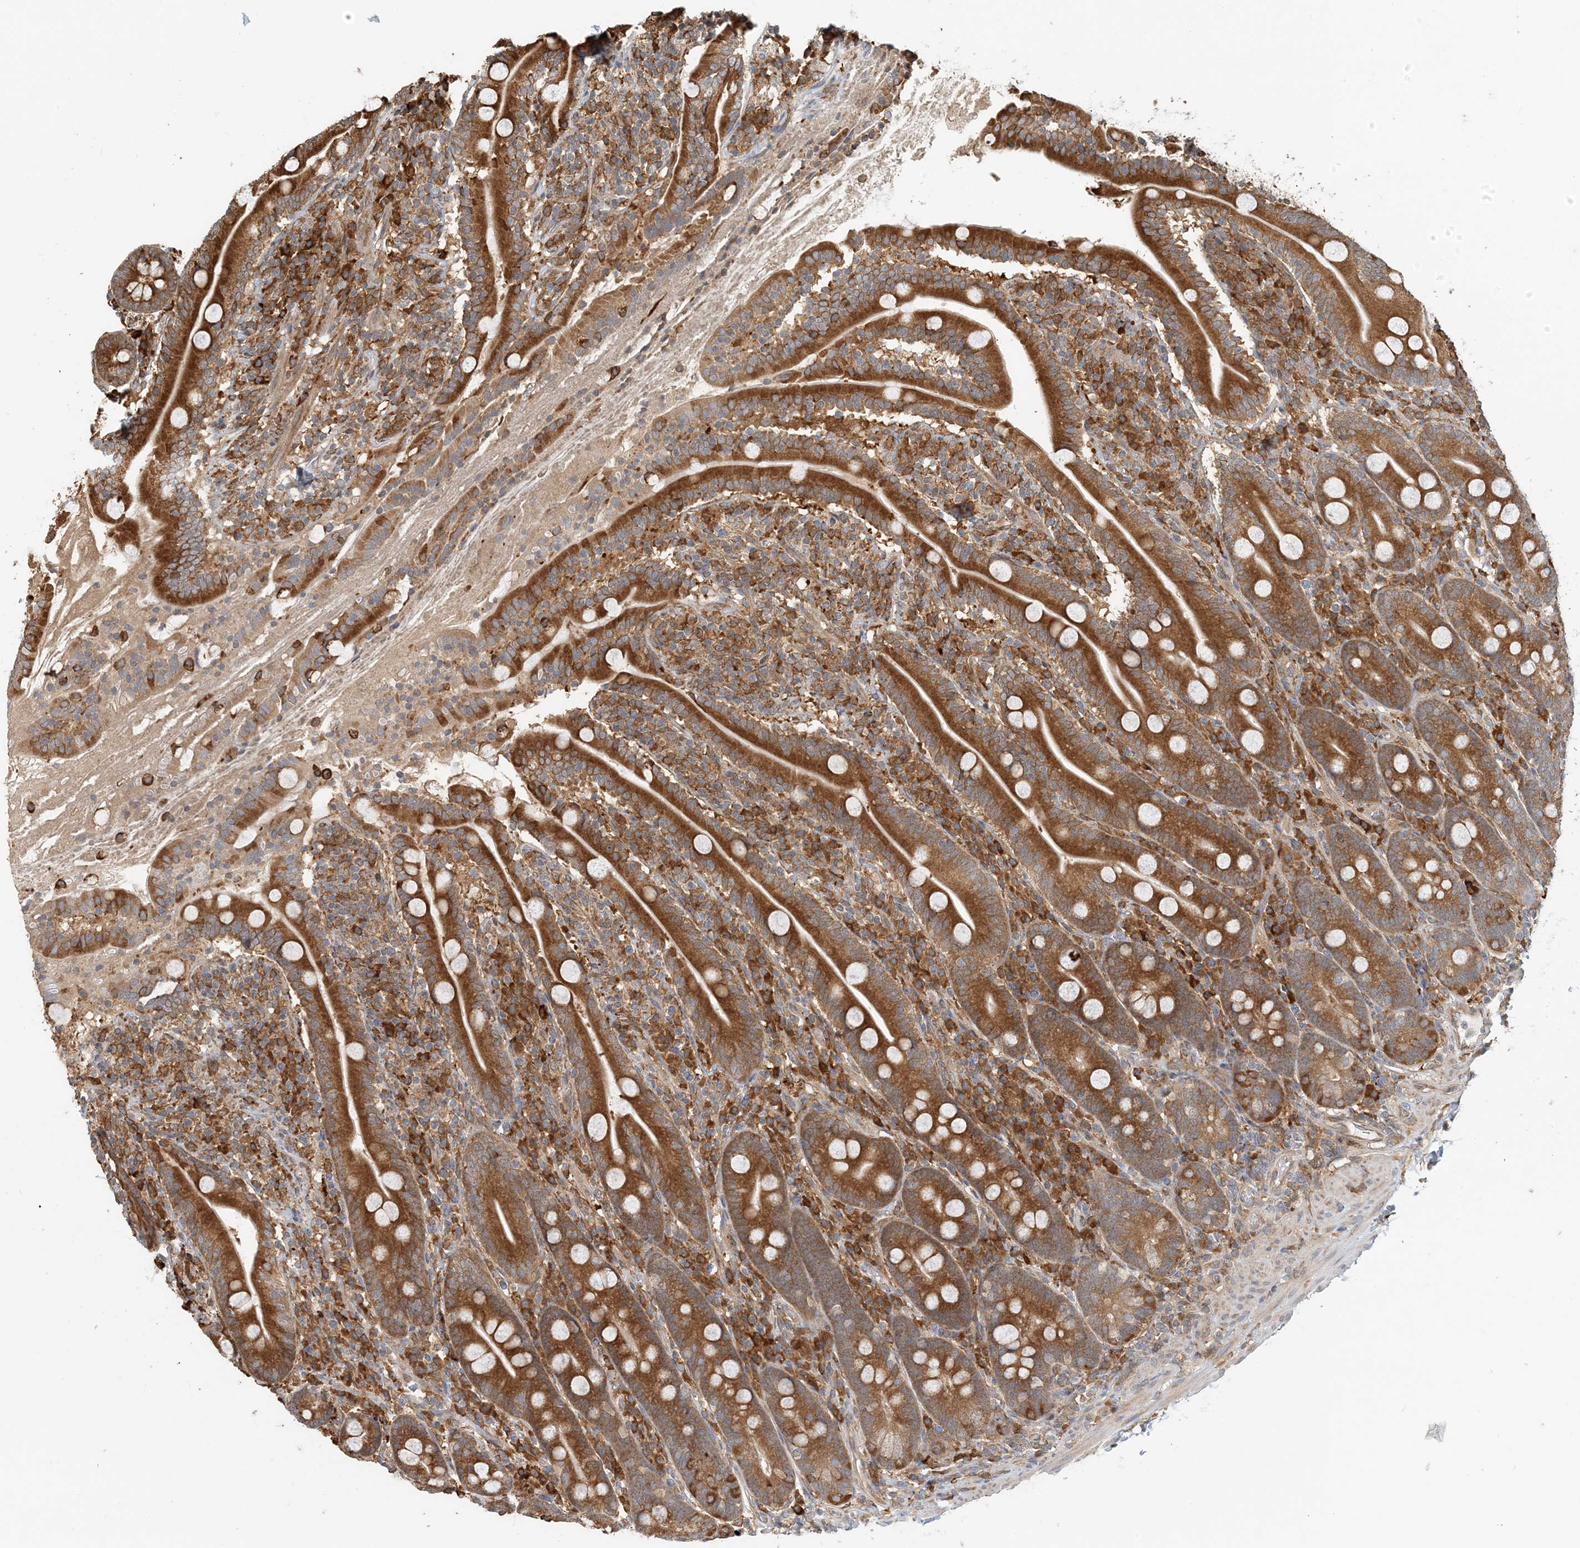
{"staining": {"intensity": "strong", "quantity": ">75%", "location": "cytoplasmic/membranous"}, "tissue": "duodenum", "cell_type": "Glandular cells", "image_type": "normal", "snomed": [{"axis": "morphology", "description": "Normal tissue, NOS"}, {"axis": "topography", "description": "Duodenum"}], "caption": "Strong cytoplasmic/membranous expression is identified in approximately >75% of glandular cells in normal duodenum. The staining is performed using DAB brown chromogen to label protein expression. The nuclei are counter-stained blue using hematoxylin.", "gene": "HNMT", "patient": {"sex": "male", "age": 35}}